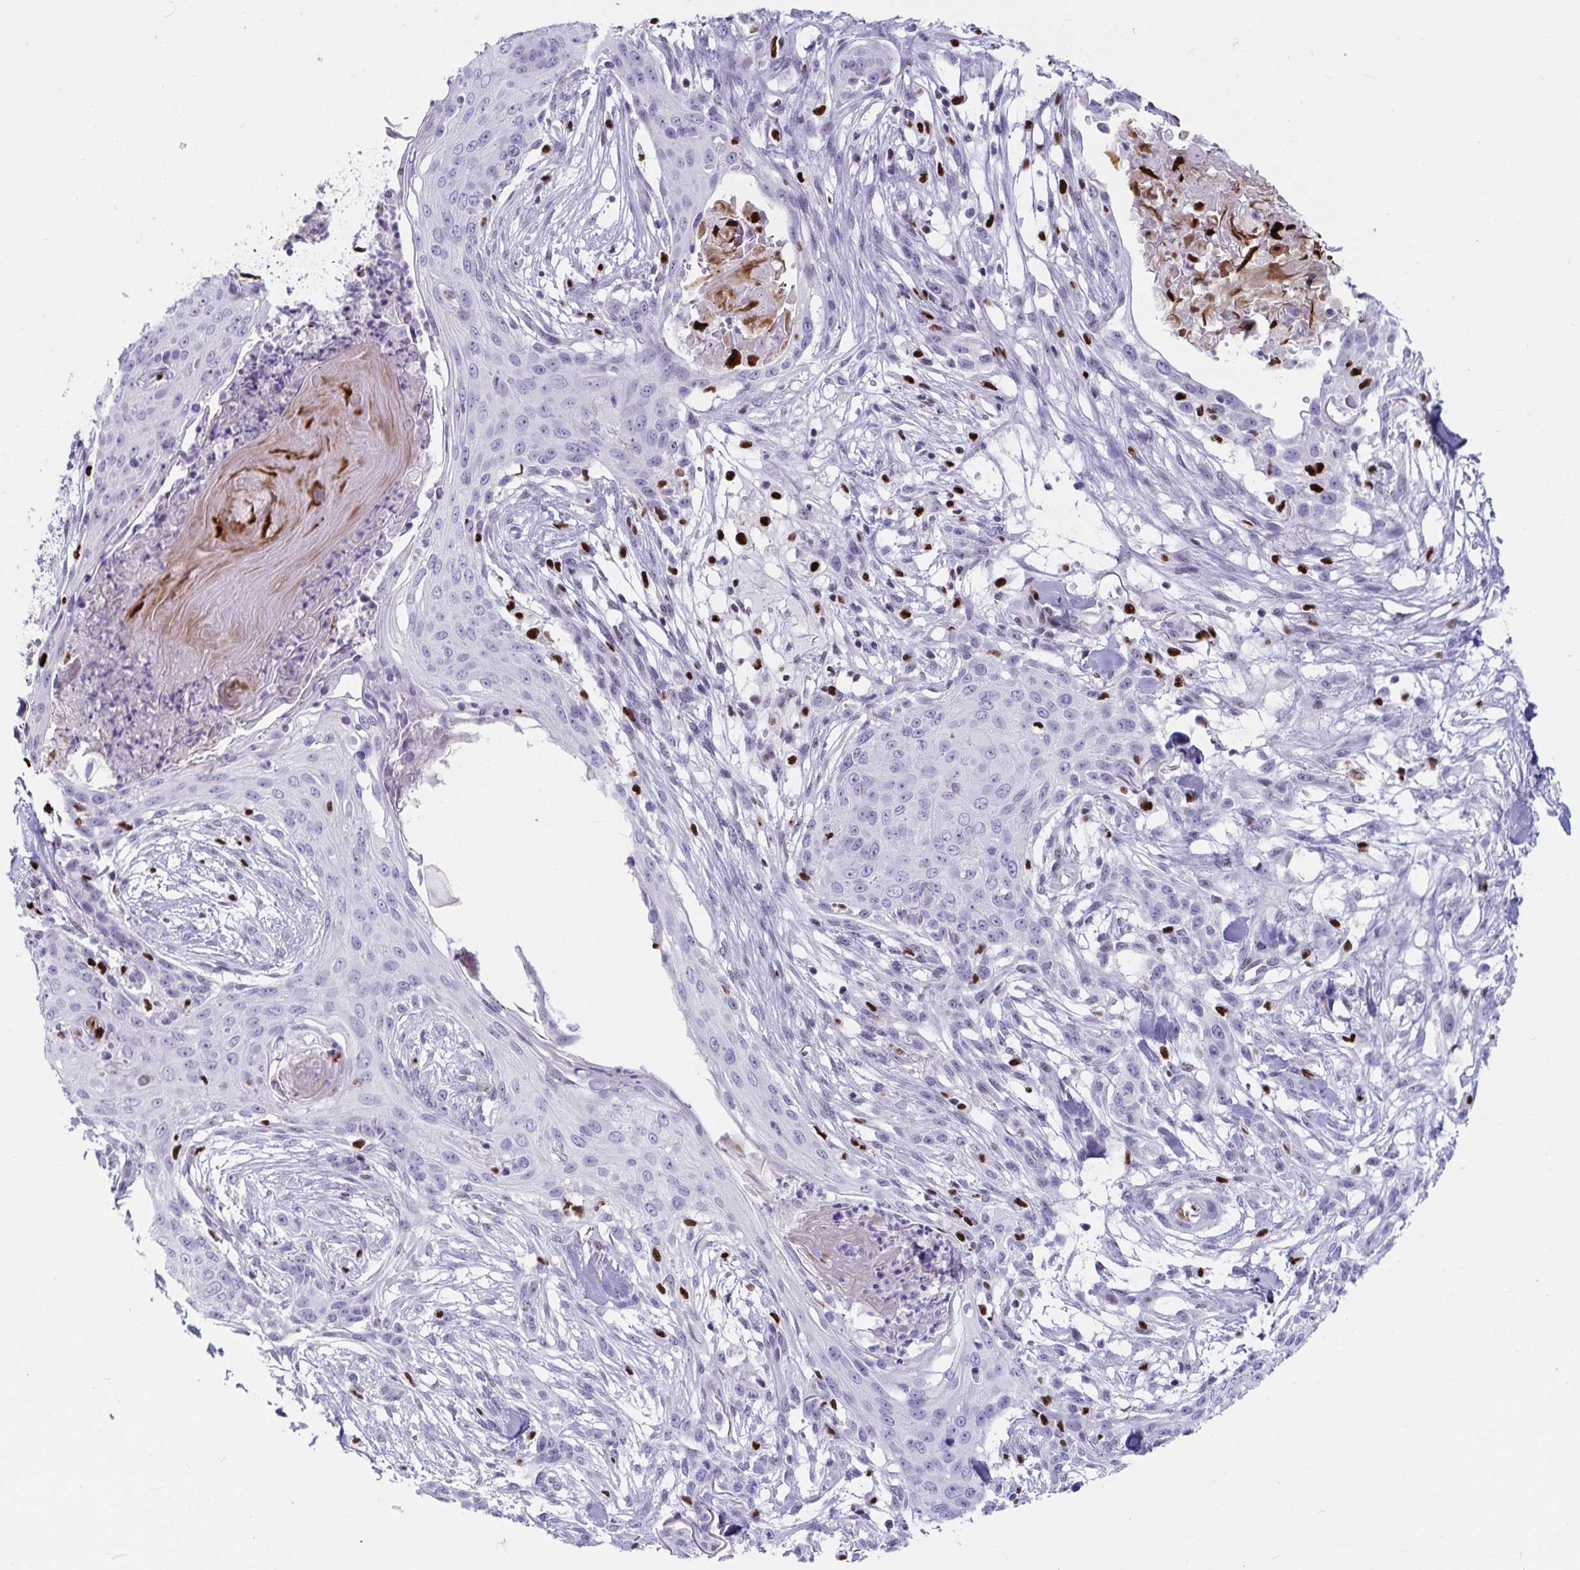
{"staining": {"intensity": "negative", "quantity": "none", "location": "none"}, "tissue": "skin cancer", "cell_type": "Tumor cells", "image_type": "cancer", "snomed": [{"axis": "morphology", "description": "Squamous cell carcinoma, NOS"}, {"axis": "topography", "description": "Skin"}], "caption": "Histopathology image shows no significant protein staining in tumor cells of squamous cell carcinoma (skin). (Immunohistochemistry (ihc), brightfield microscopy, high magnification).", "gene": "ZNF586", "patient": {"sex": "female", "age": 59}}